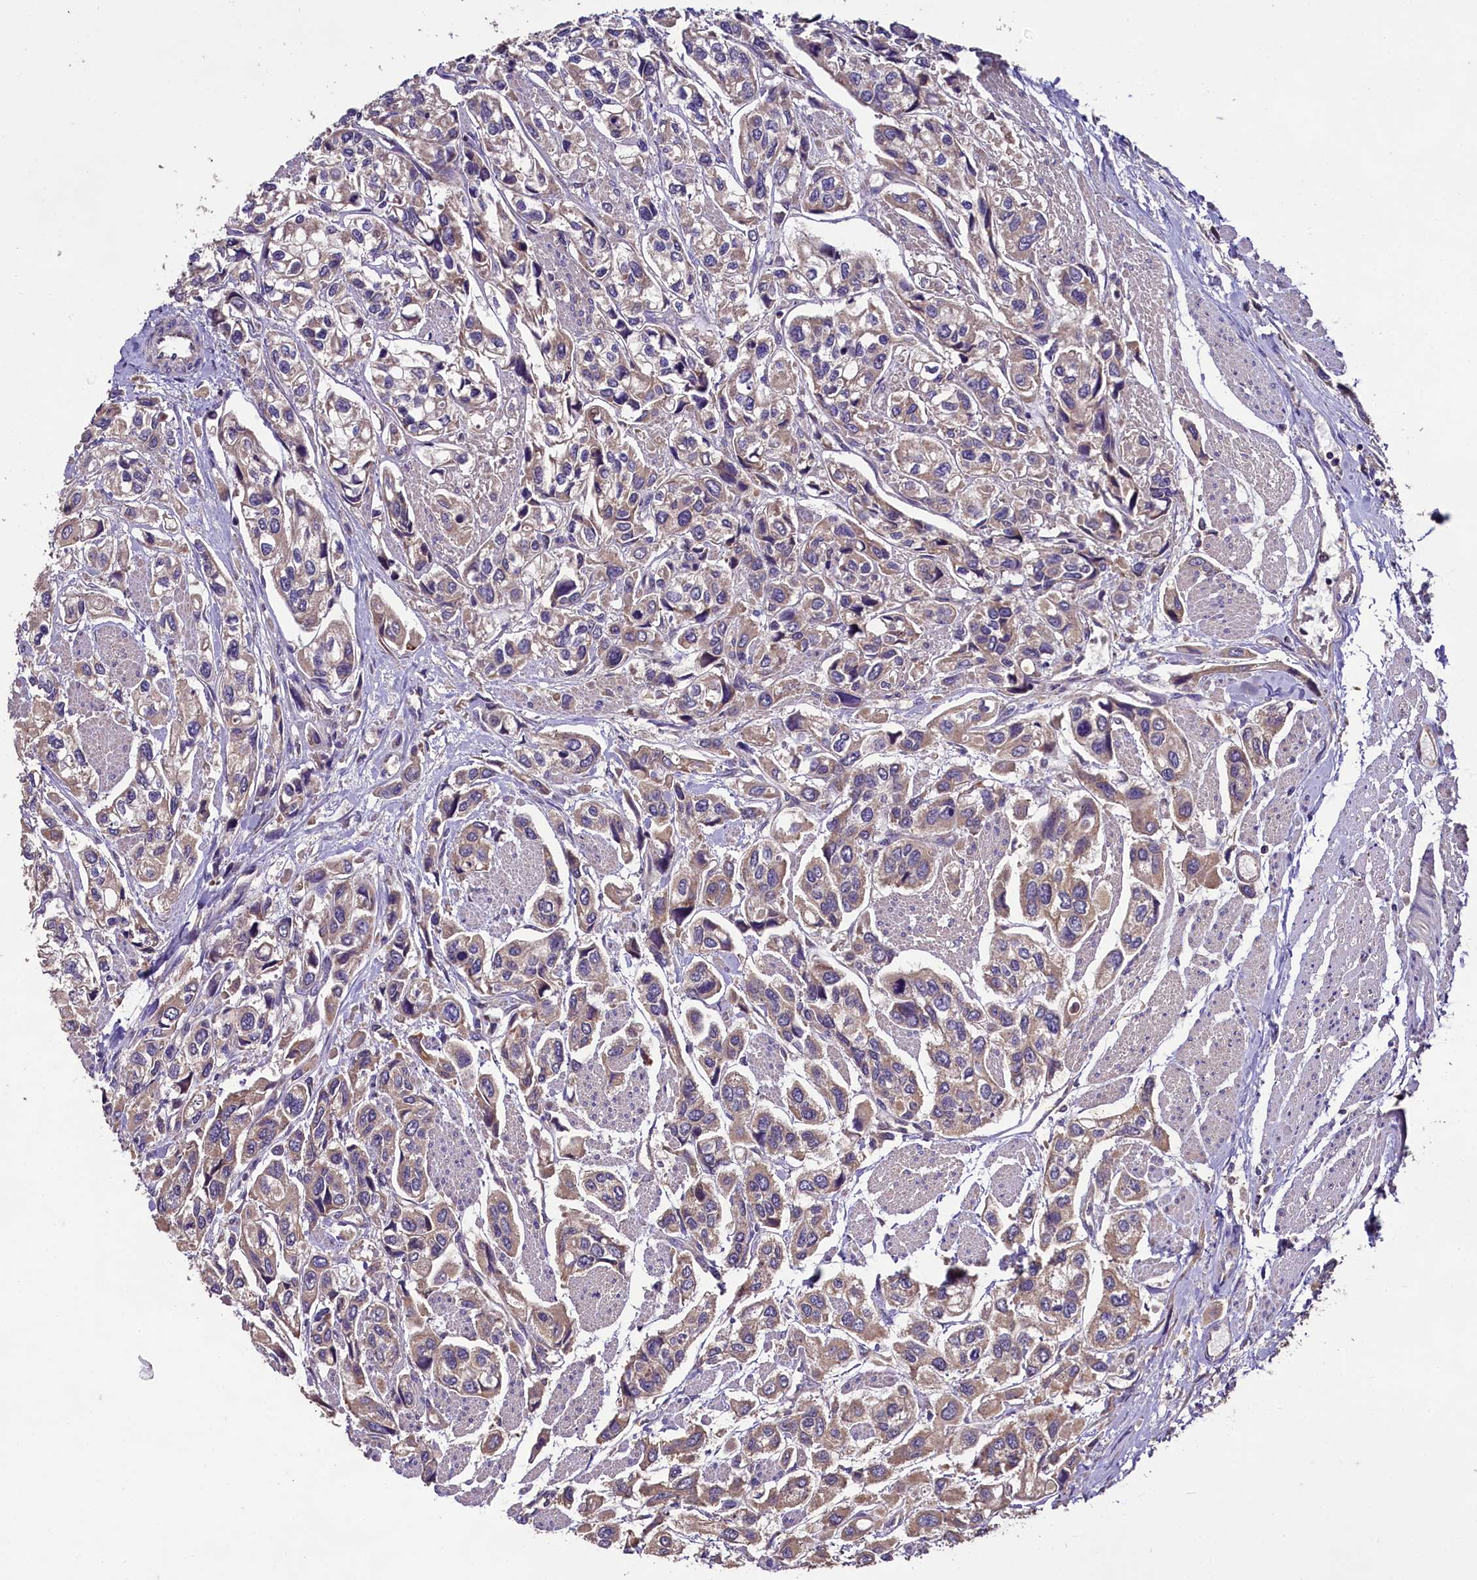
{"staining": {"intensity": "moderate", "quantity": "25%-75%", "location": "cytoplasmic/membranous"}, "tissue": "urothelial cancer", "cell_type": "Tumor cells", "image_type": "cancer", "snomed": [{"axis": "morphology", "description": "Urothelial carcinoma, High grade"}, {"axis": "topography", "description": "Urinary bladder"}], "caption": "Urothelial cancer tissue displays moderate cytoplasmic/membranous staining in approximately 25%-75% of tumor cells", "gene": "ENKD1", "patient": {"sex": "male", "age": 67}}